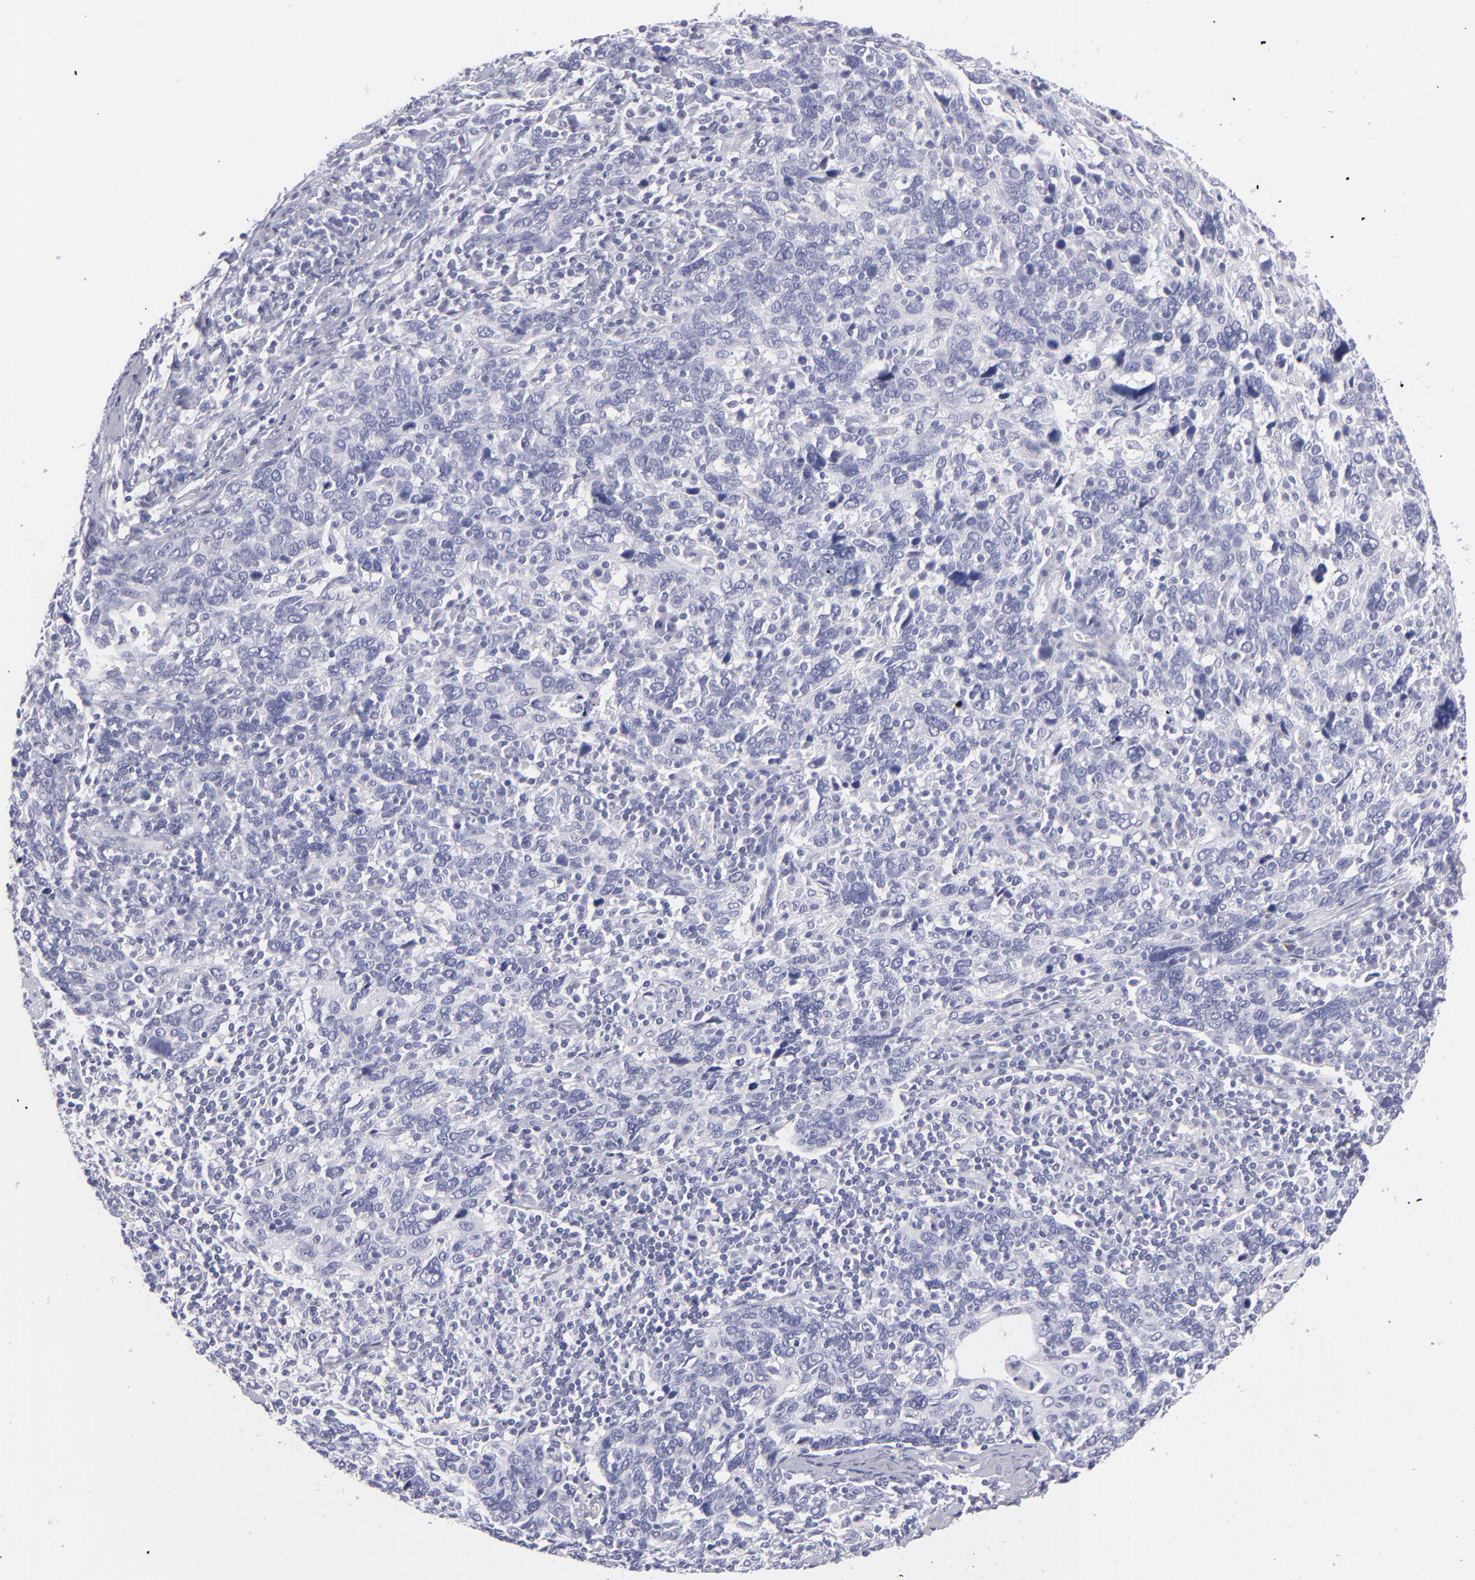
{"staining": {"intensity": "negative", "quantity": "none", "location": "none"}, "tissue": "cervical cancer", "cell_type": "Tumor cells", "image_type": "cancer", "snomed": [{"axis": "morphology", "description": "Squamous cell carcinoma, NOS"}, {"axis": "topography", "description": "Cervix"}], "caption": "There is no significant positivity in tumor cells of cervical cancer.", "gene": "MYH11", "patient": {"sex": "female", "age": 41}}